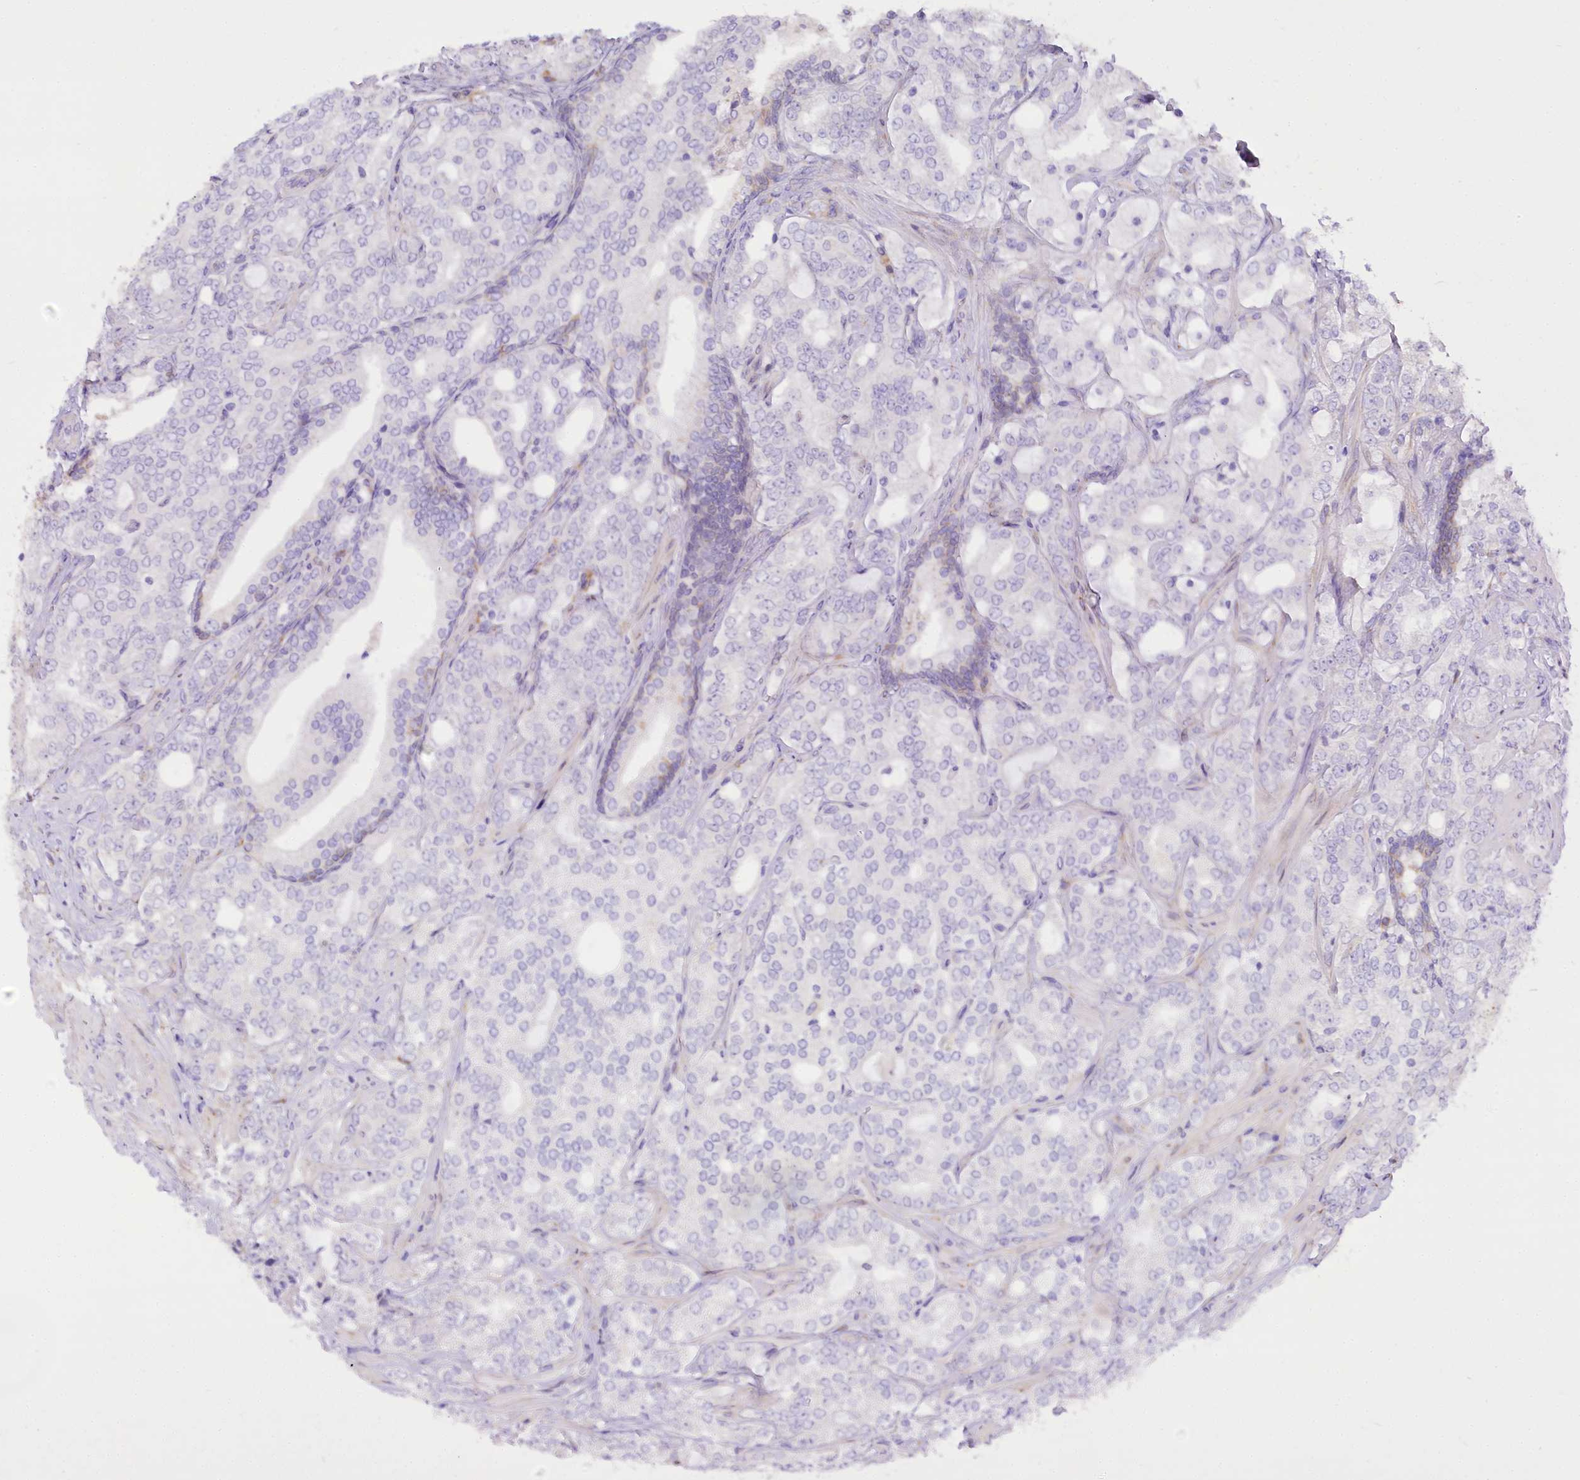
{"staining": {"intensity": "negative", "quantity": "none", "location": "none"}, "tissue": "prostate cancer", "cell_type": "Tumor cells", "image_type": "cancer", "snomed": [{"axis": "morphology", "description": "Adenocarcinoma, High grade"}, {"axis": "topography", "description": "Prostate"}], "caption": "This micrograph is of adenocarcinoma (high-grade) (prostate) stained with immunohistochemistry (IHC) to label a protein in brown with the nuclei are counter-stained blue. There is no staining in tumor cells.", "gene": "STT3B", "patient": {"sex": "male", "age": 64}}